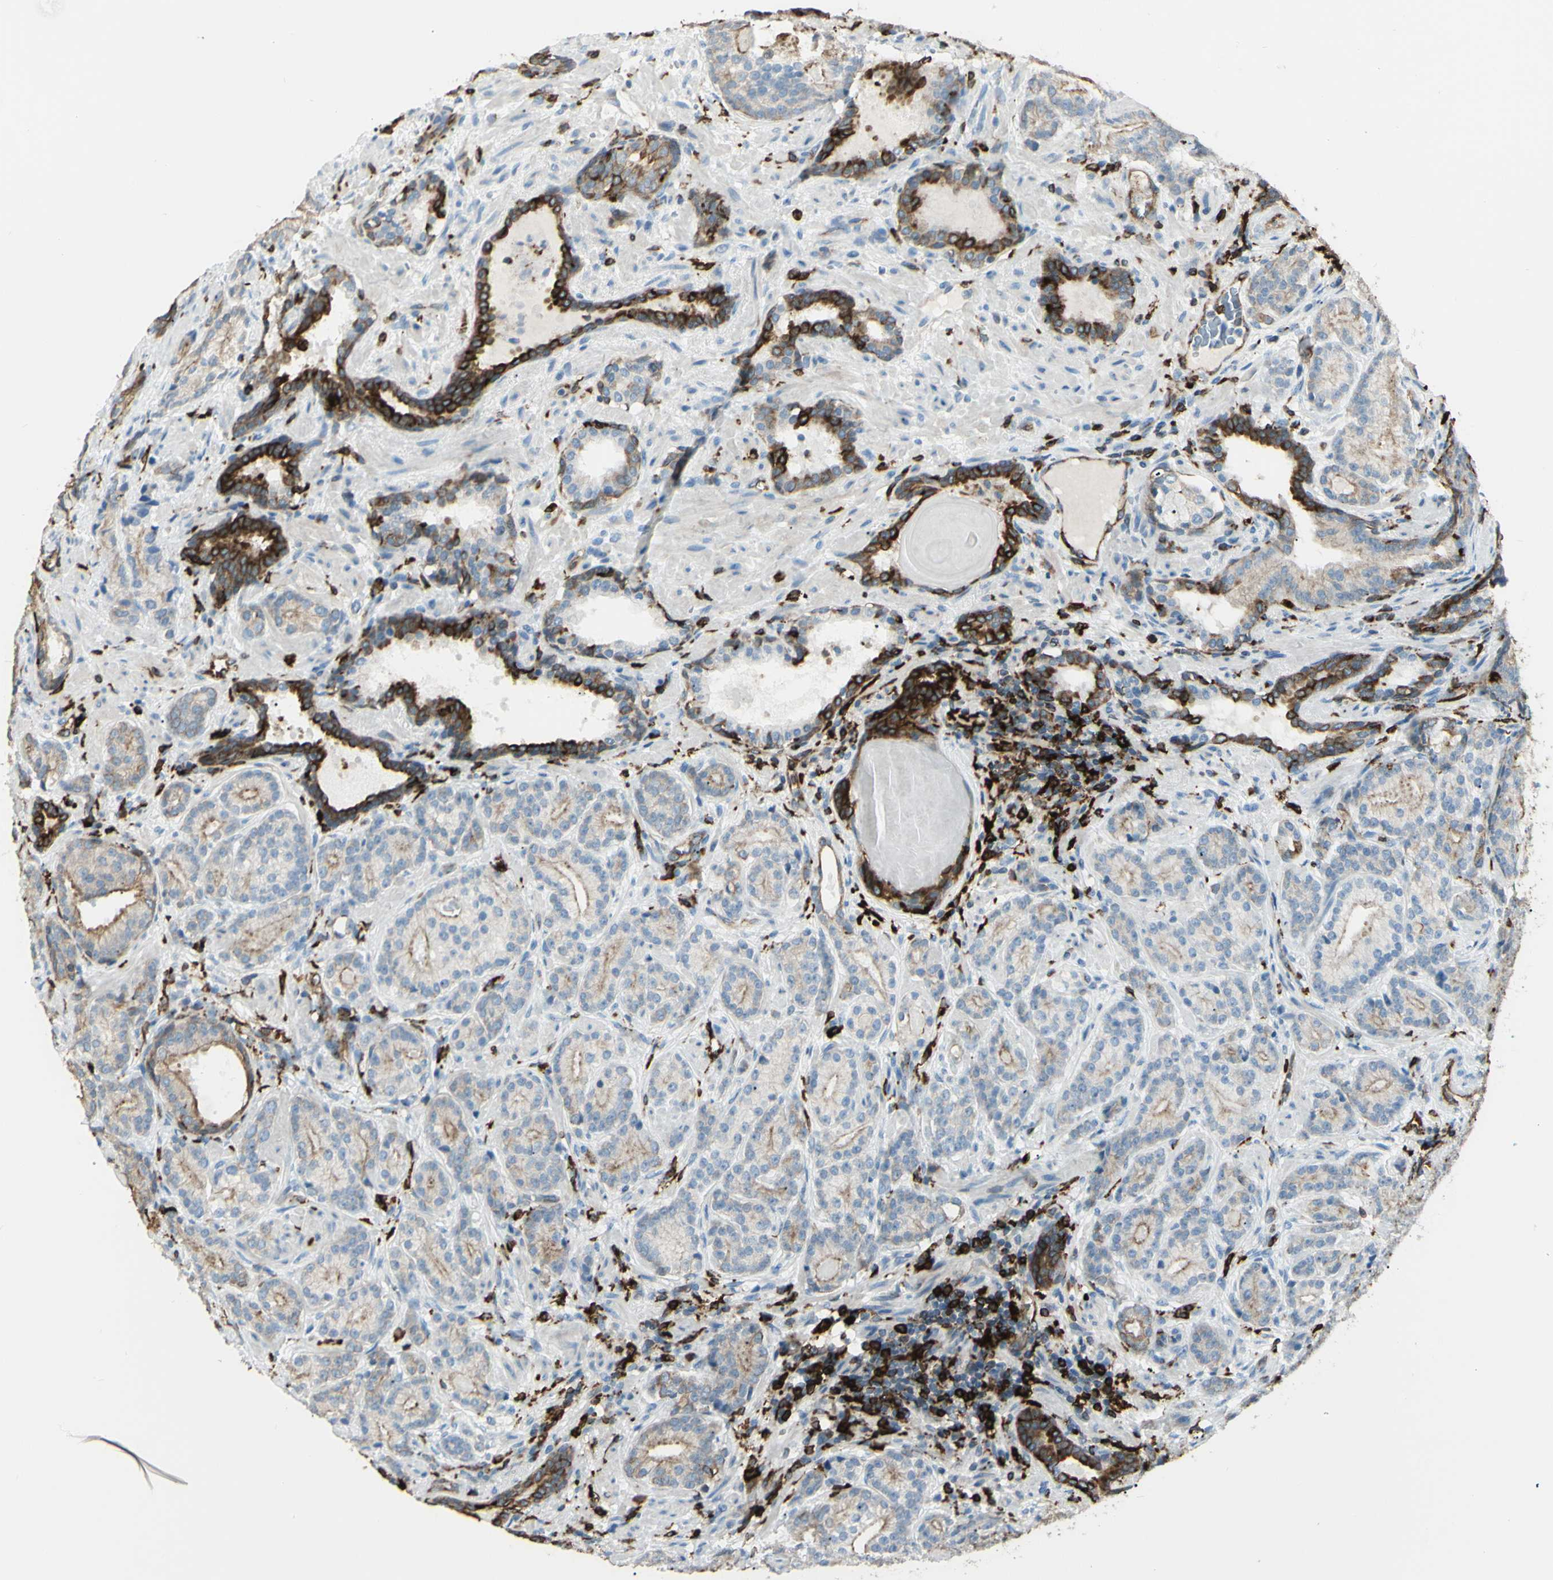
{"staining": {"intensity": "strong", "quantity": "25%-75%", "location": "cytoplasmic/membranous"}, "tissue": "prostate cancer", "cell_type": "Tumor cells", "image_type": "cancer", "snomed": [{"axis": "morphology", "description": "Adenocarcinoma, High grade"}, {"axis": "topography", "description": "Prostate"}], "caption": "A photomicrograph showing strong cytoplasmic/membranous expression in about 25%-75% of tumor cells in prostate cancer (high-grade adenocarcinoma), as visualized by brown immunohistochemical staining.", "gene": "CD74", "patient": {"sex": "male", "age": 61}}